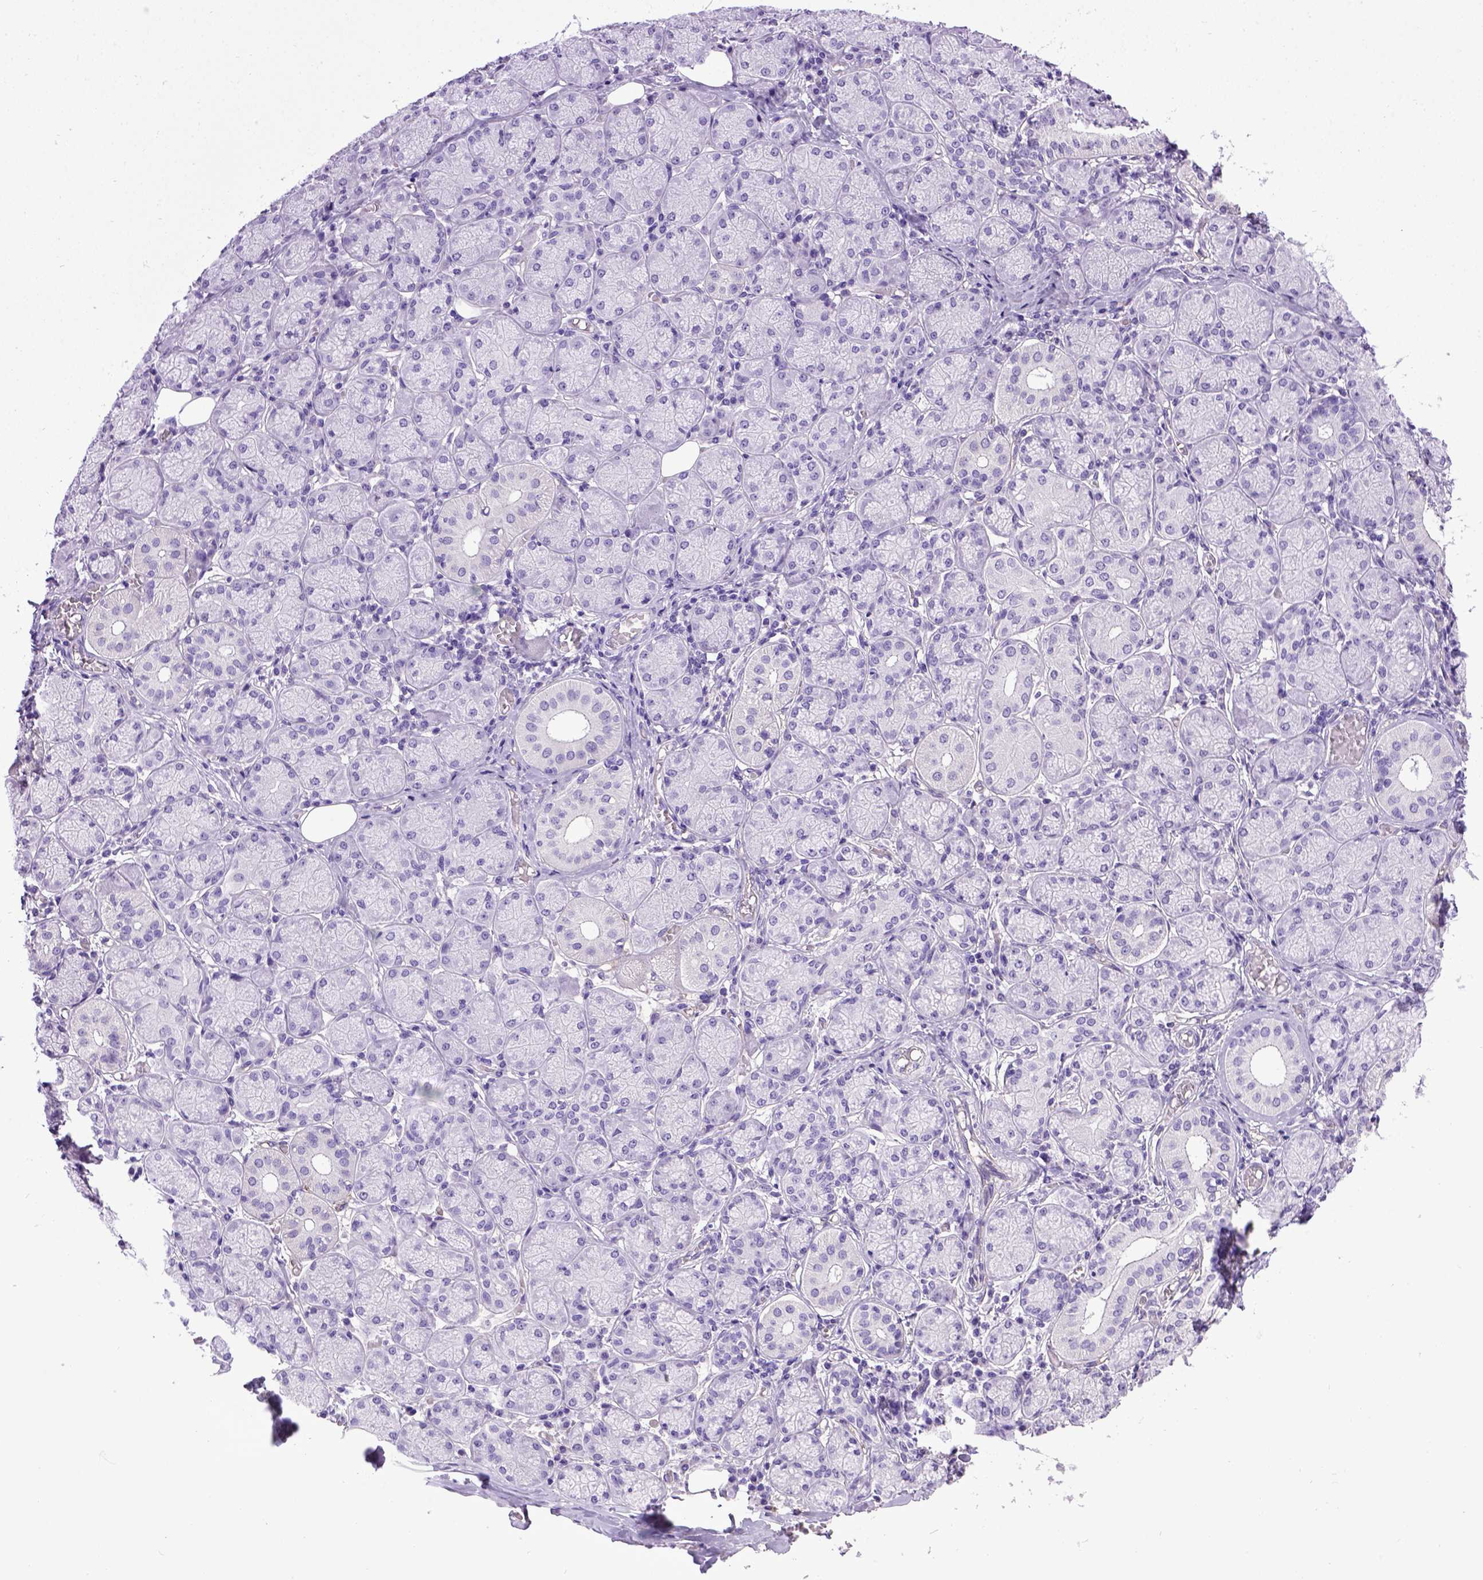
{"staining": {"intensity": "negative", "quantity": "none", "location": "none"}, "tissue": "salivary gland", "cell_type": "Glandular cells", "image_type": "normal", "snomed": [{"axis": "morphology", "description": "Normal tissue, NOS"}, {"axis": "topography", "description": "Salivary gland"}, {"axis": "topography", "description": "Peripheral nerve tissue"}], "caption": "IHC of normal human salivary gland reveals no positivity in glandular cells.", "gene": "ENG", "patient": {"sex": "female", "age": 24}}